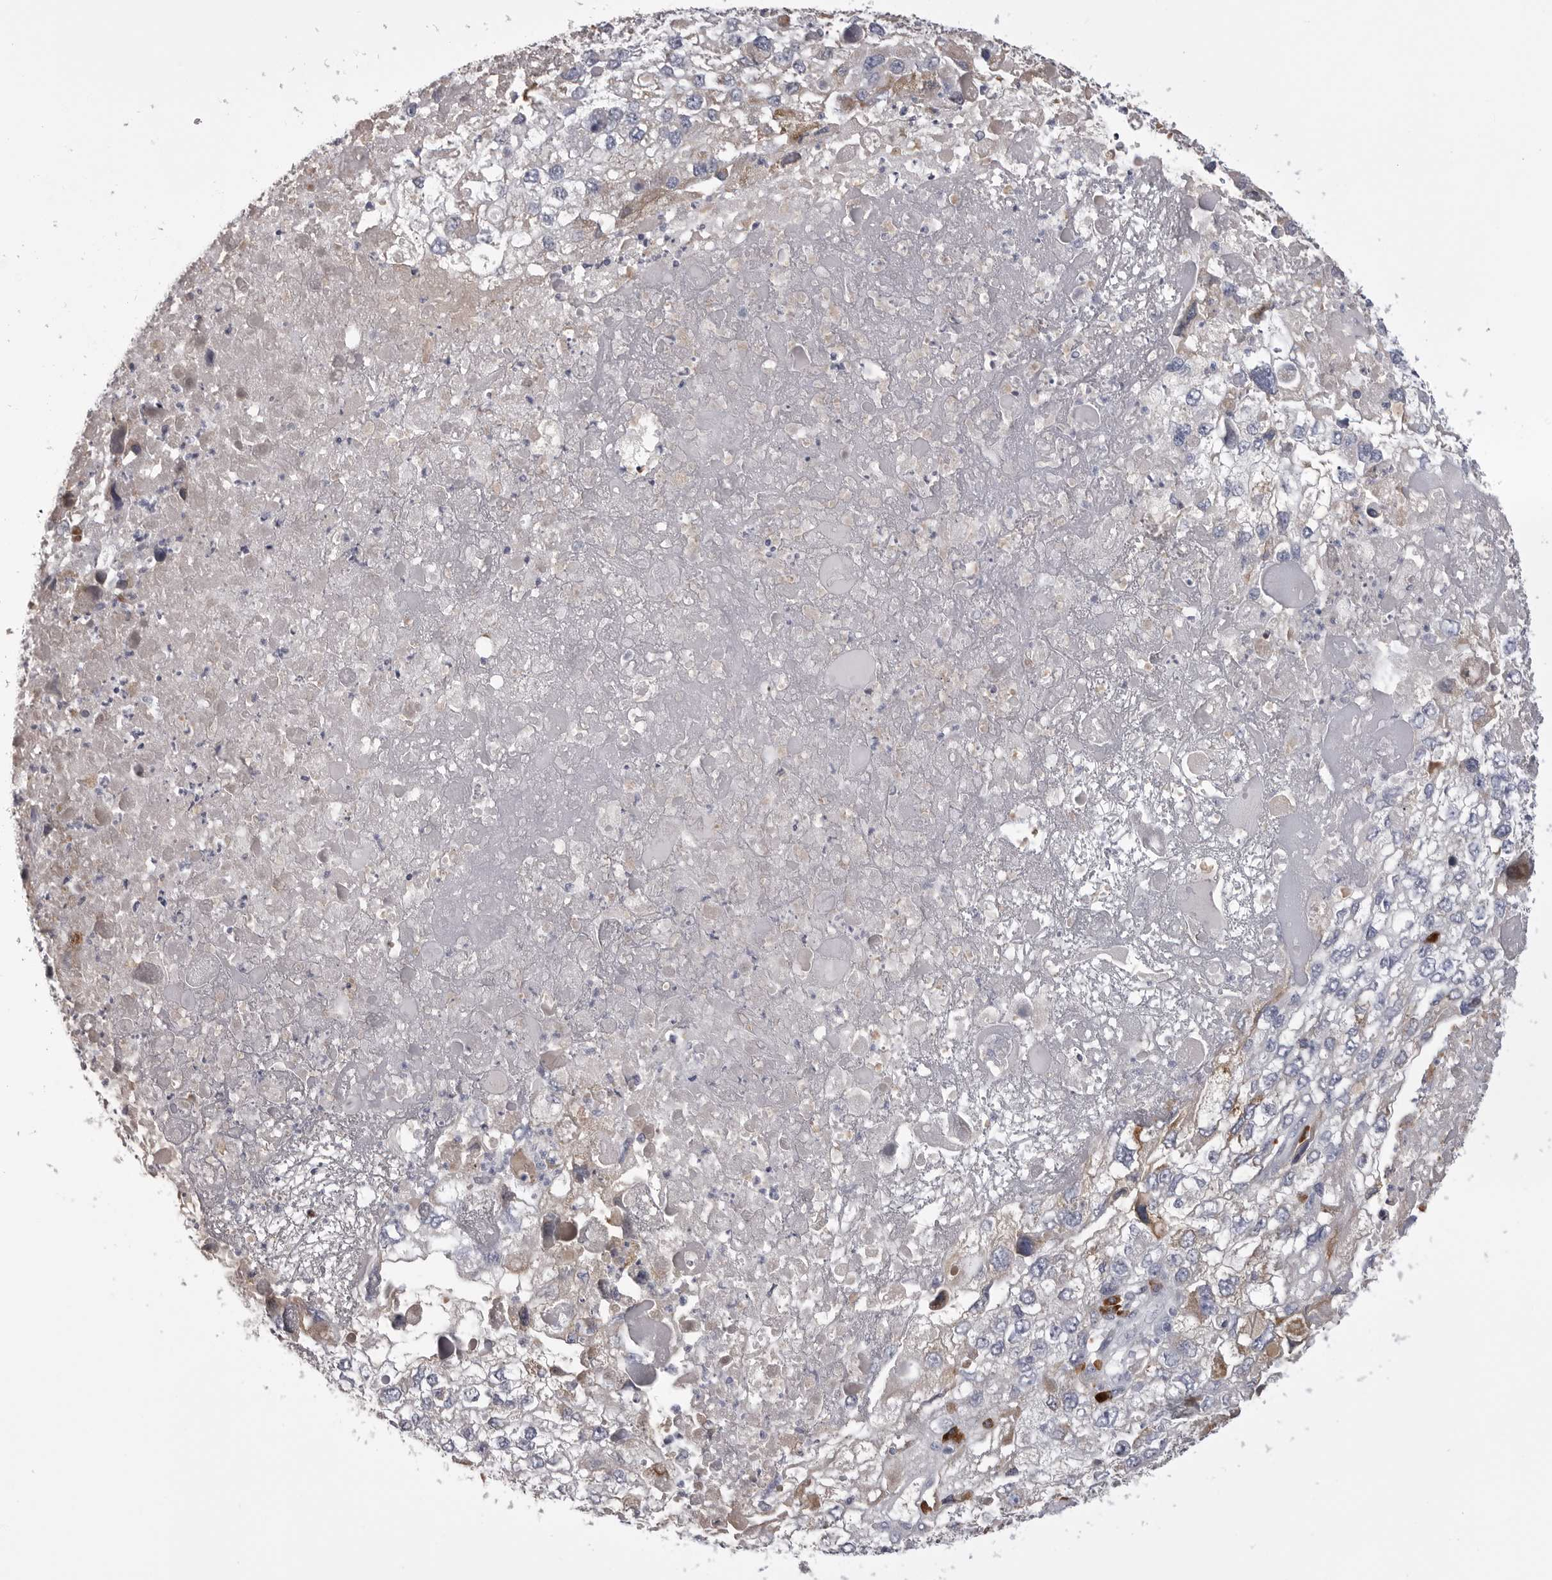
{"staining": {"intensity": "weak", "quantity": "<25%", "location": "cytoplasmic/membranous"}, "tissue": "endometrial cancer", "cell_type": "Tumor cells", "image_type": "cancer", "snomed": [{"axis": "morphology", "description": "Adenocarcinoma, NOS"}, {"axis": "topography", "description": "Endometrium"}], "caption": "This is an immunohistochemistry (IHC) image of human adenocarcinoma (endometrial). There is no positivity in tumor cells.", "gene": "FKBP2", "patient": {"sex": "female", "age": 49}}